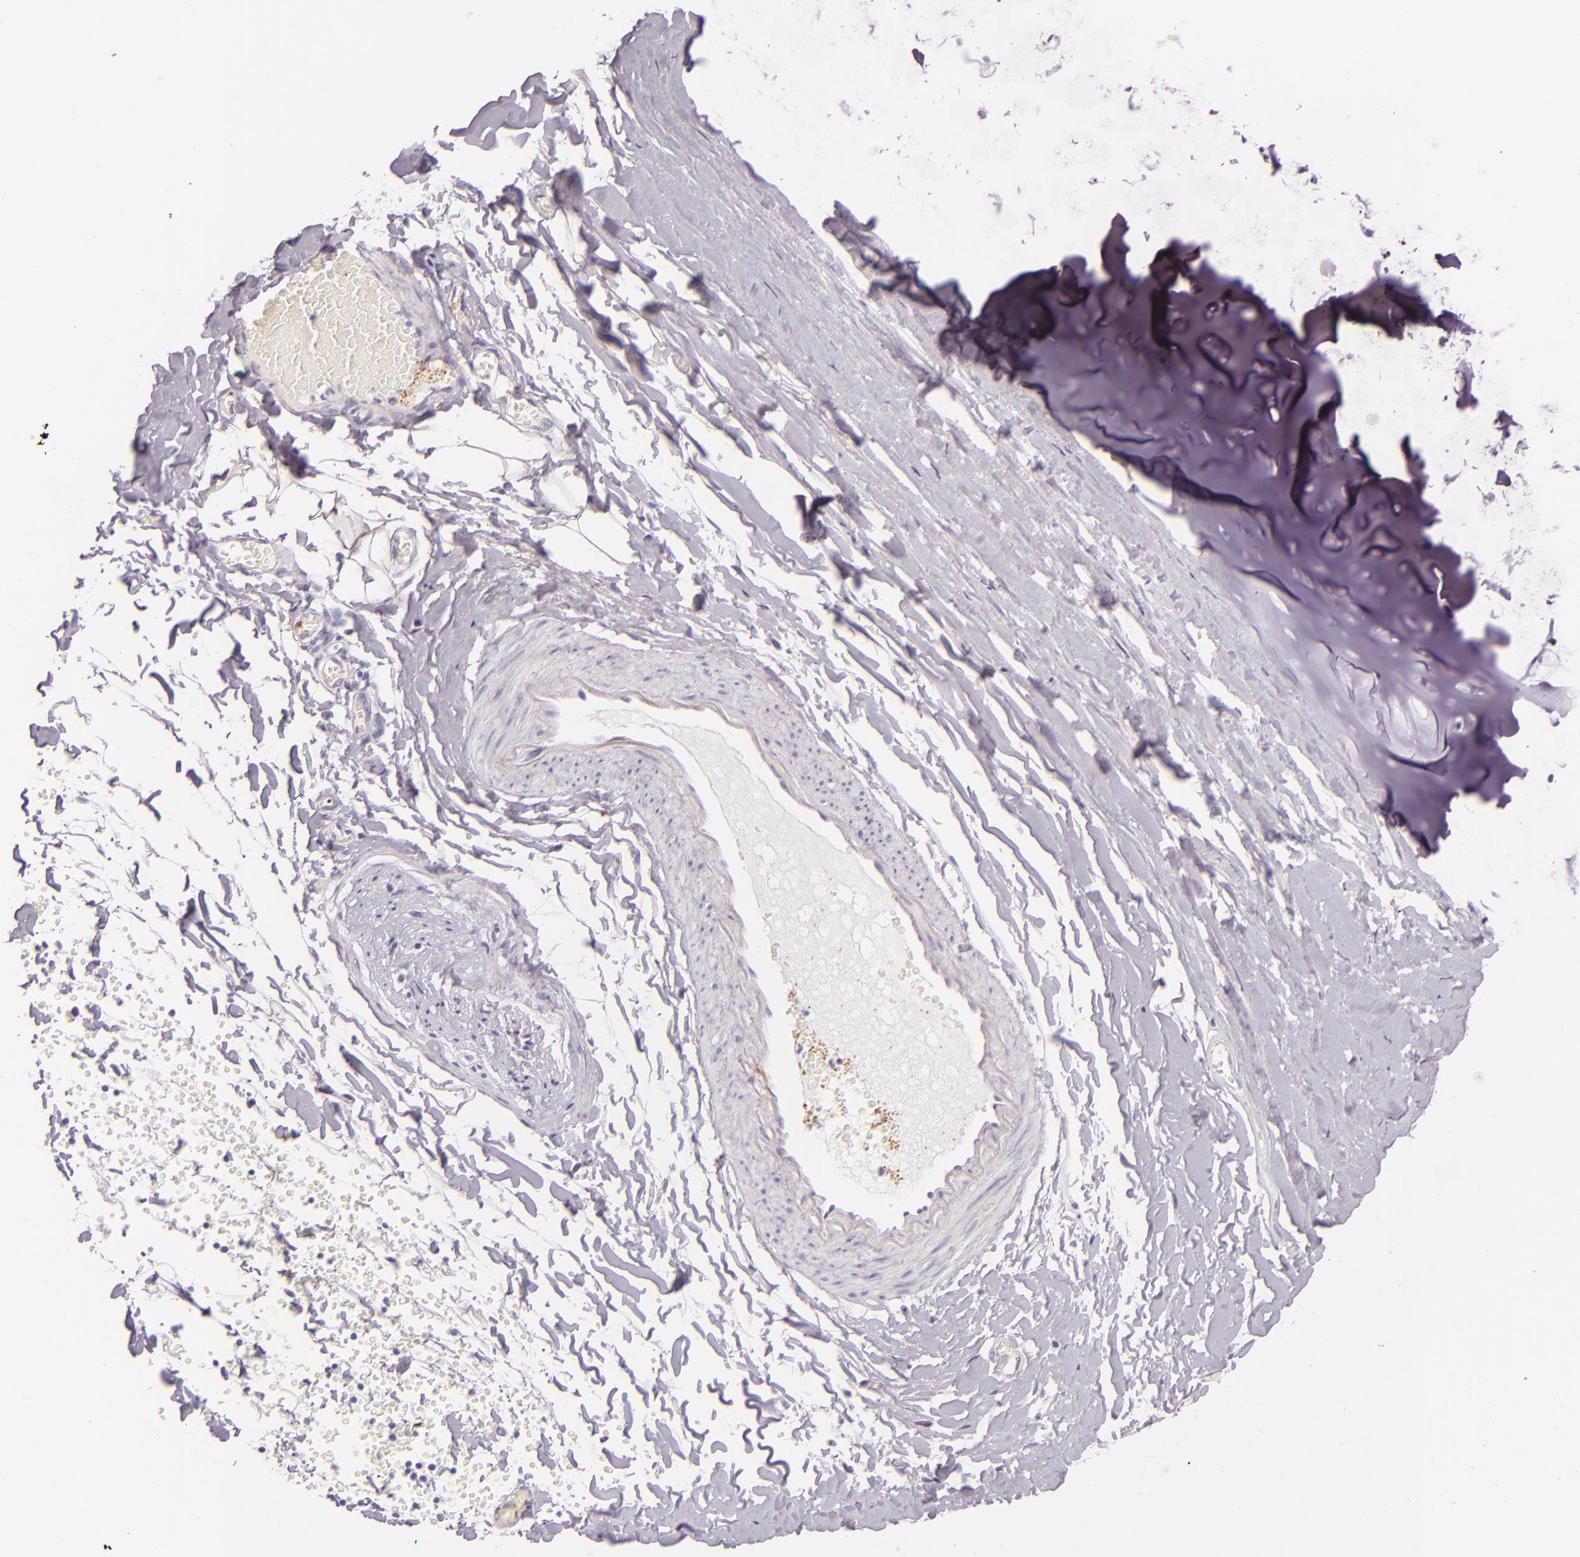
{"staining": {"intensity": "negative", "quantity": "none", "location": "none"}, "tissue": "adipose tissue", "cell_type": "Adipocytes", "image_type": "normal", "snomed": [{"axis": "morphology", "description": "Normal tissue, NOS"}, {"axis": "topography", "description": "Bronchus"}, {"axis": "topography", "description": "Lung"}], "caption": "Adipocytes show no significant protein positivity in benign adipose tissue. Nuclei are stained in blue.", "gene": "SELP", "patient": {"sex": "female", "age": 56}}